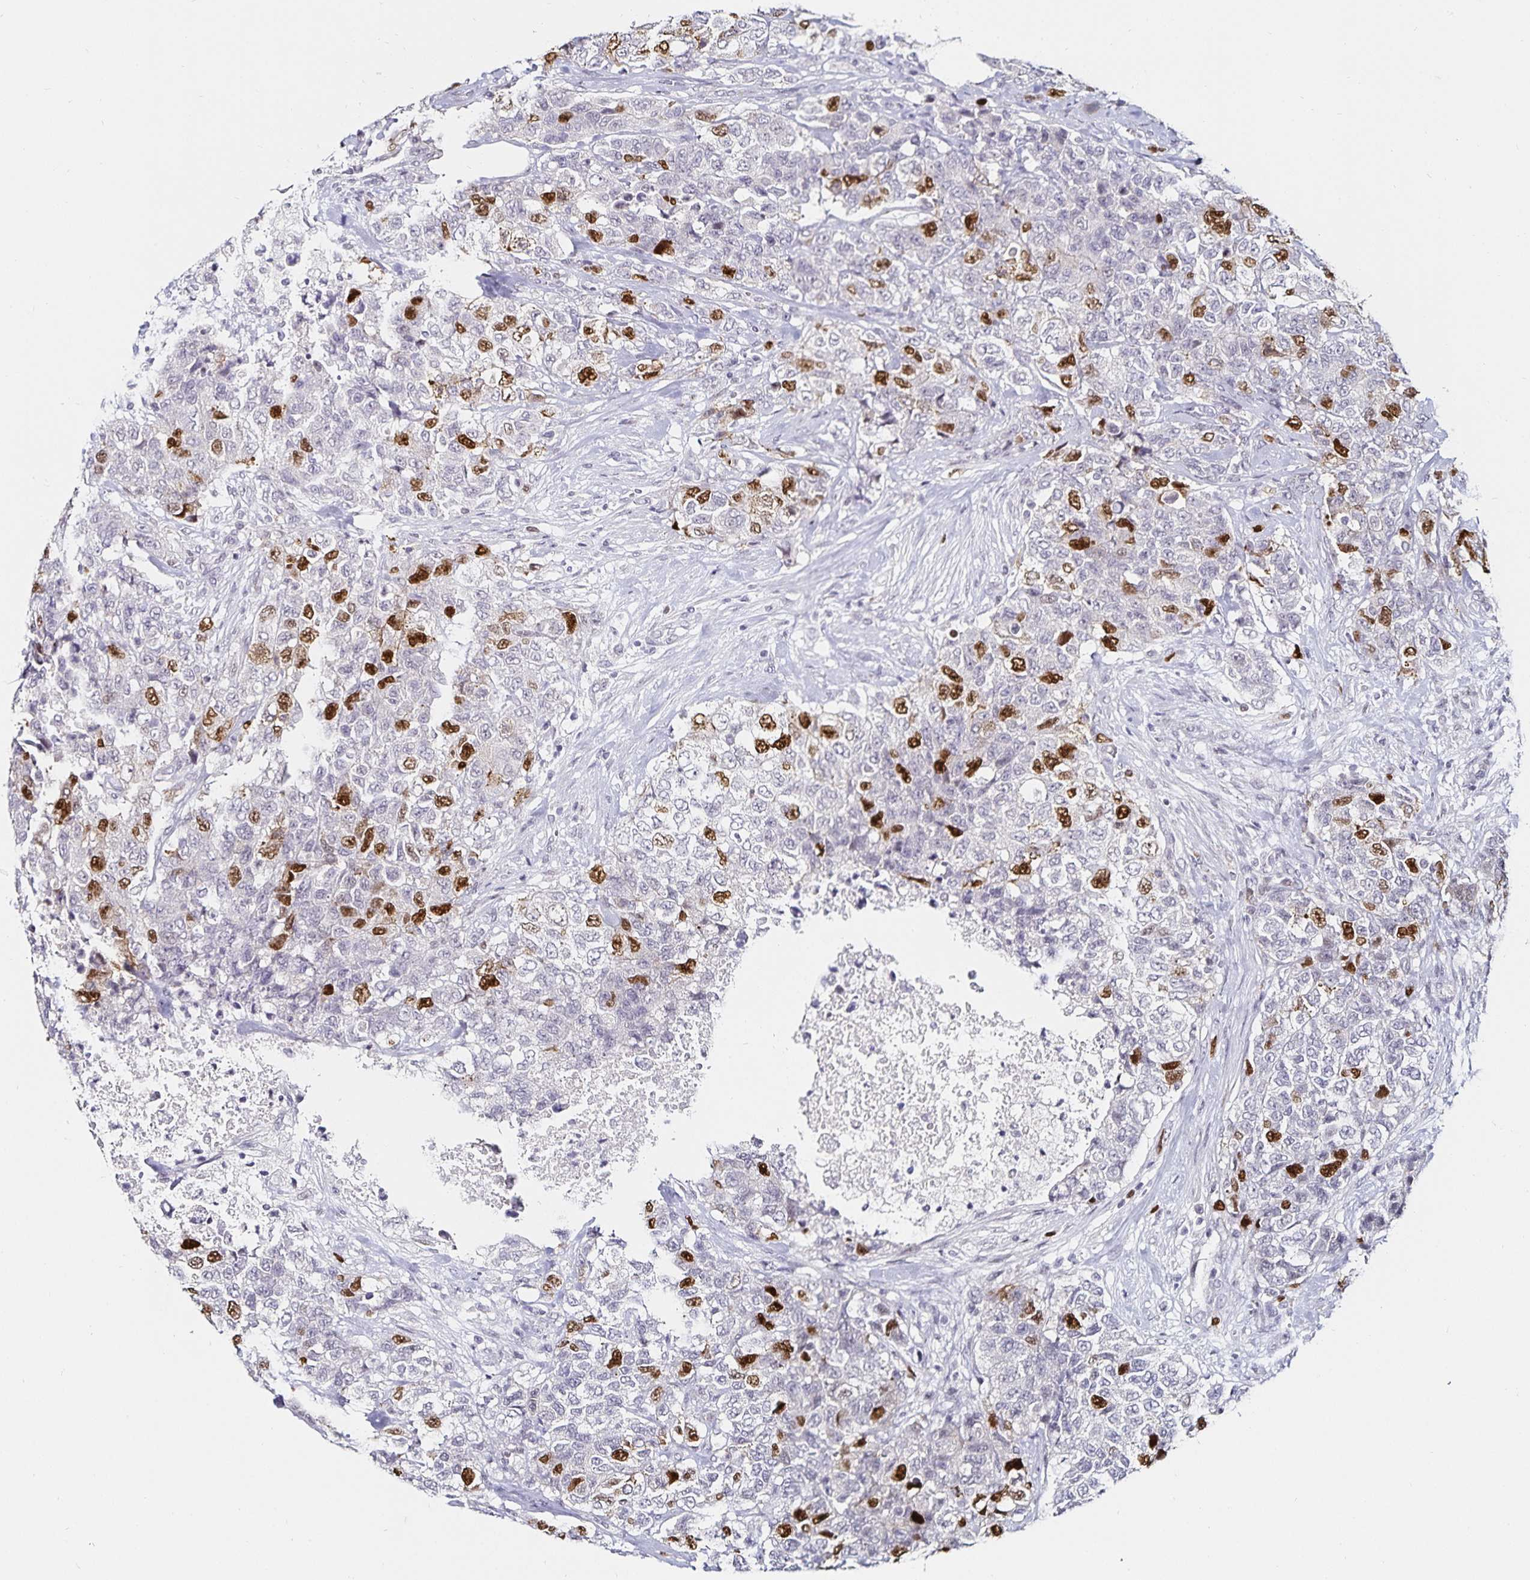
{"staining": {"intensity": "strong", "quantity": "25%-75%", "location": "nuclear"}, "tissue": "urothelial cancer", "cell_type": "Tumor cells", "image_type": "cancer", "snomed": [{"axis": "morphology", "description": "Urothelial carcinoma, High grade"}, {"axis": "topography", "description": "Urinary bladder"}], "caption": "A histopathology image of human high-grade urothelial carcinoma stained for a protein shows strong nuclear brown staining in tumor cells. (brown staining indicates protein expression, while blue staining denotes nuclei).", "gene": "ANLN", "patient": {"sex": "female", "age": 78}}